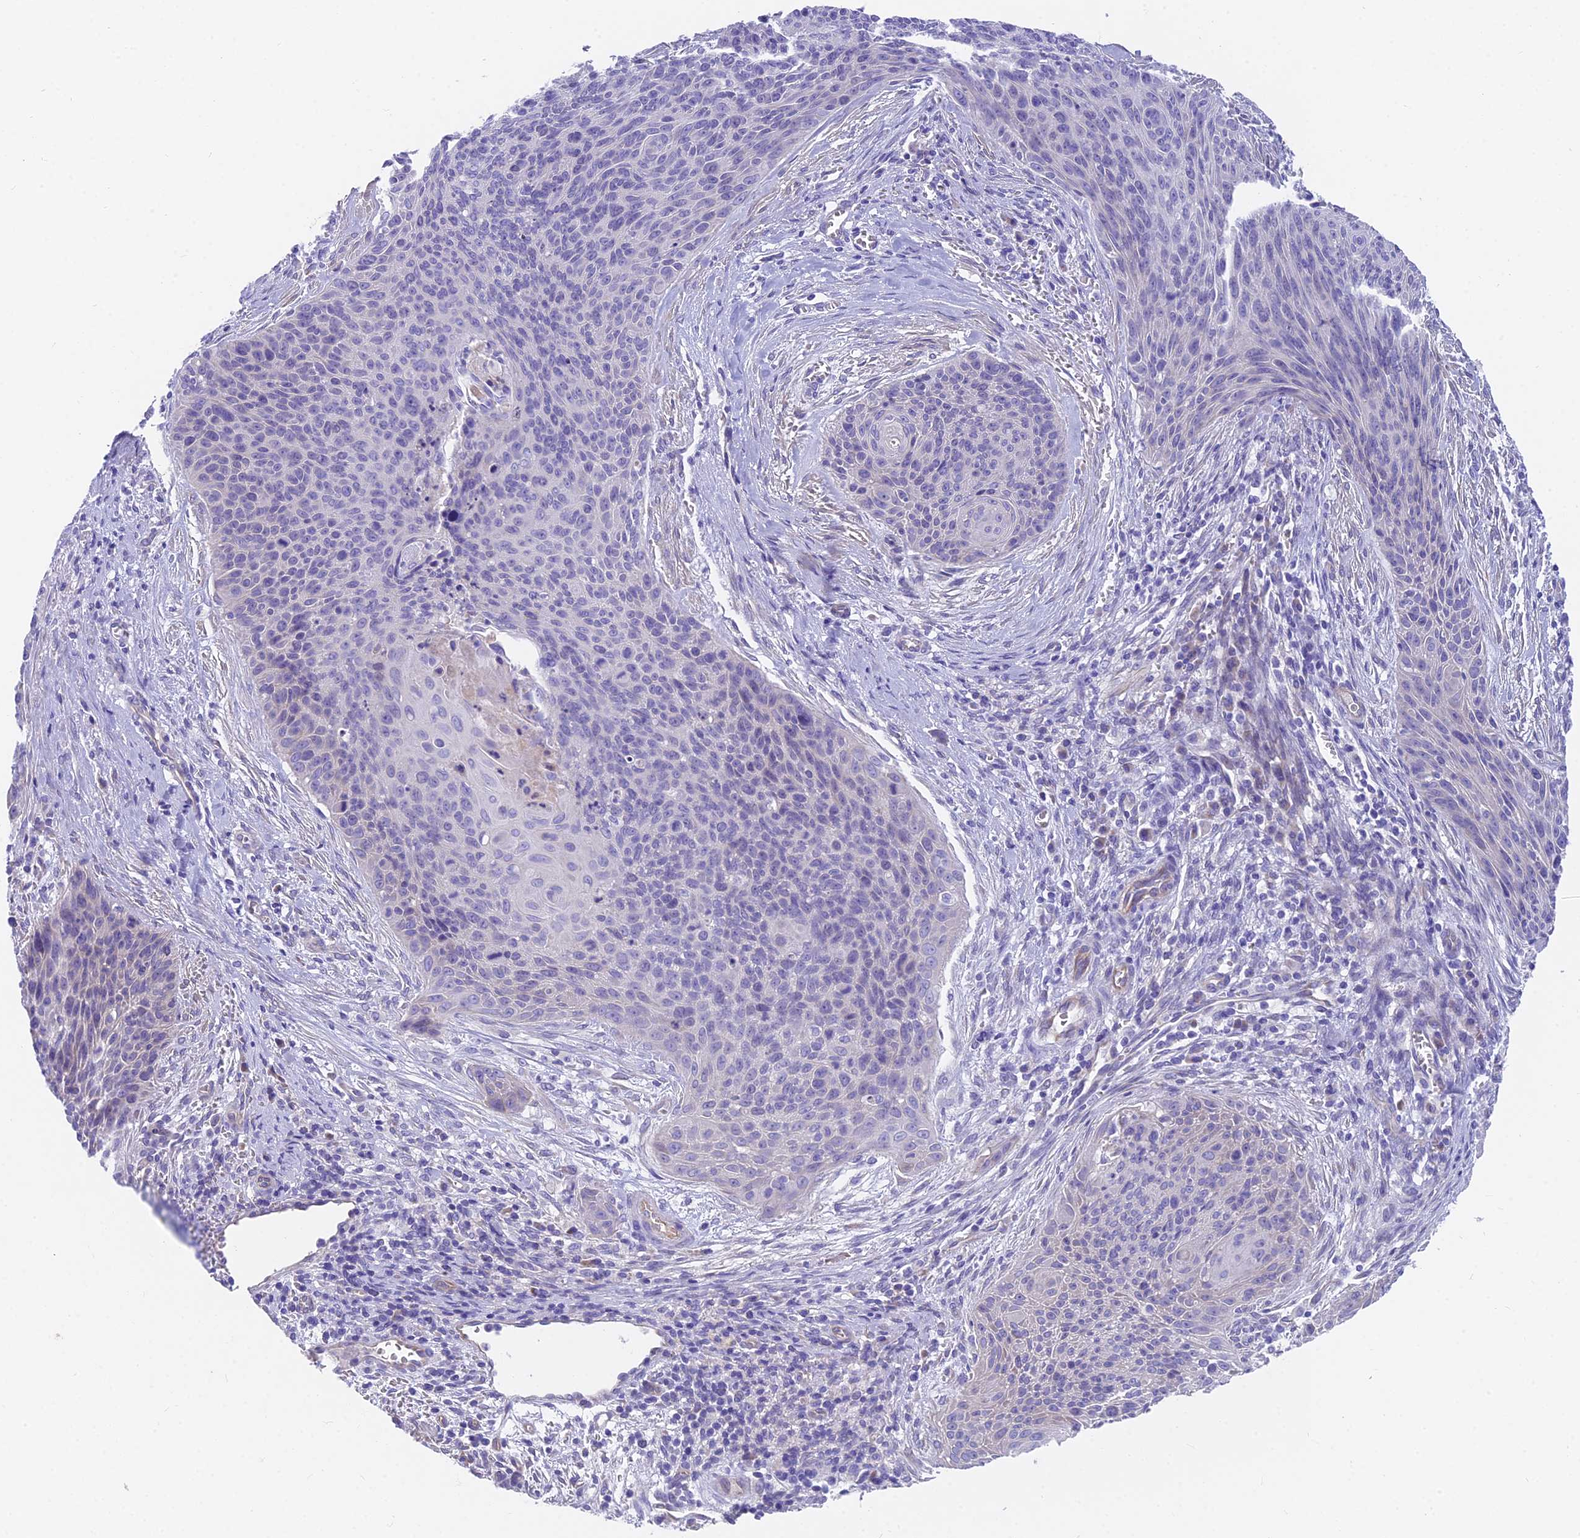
{"staining": {"intensity": "negative", "quantity": "none", "location": "none"}, "tissue": "cervical cancer", "cell_type": "Tumor cells", "image_type": "cancer", "snomed": [{"axis": "morphology", "description": "Squamous cell carcinoma, NOS"}, {"axis": "topography", "description": "Cervix"}], "caption": "The immunohistochemistry image has no significant staining in tumor cells of cervical squamous cell carcinoma tissue. (Stains: DAB (3,3'-diaminobenzidine) IHC with hematoxylin counter stain, Microscopy: brightfield microscopy at high magnification).", "gene": "FAM168B", "patient": {"sex": "female", "age": 55}}